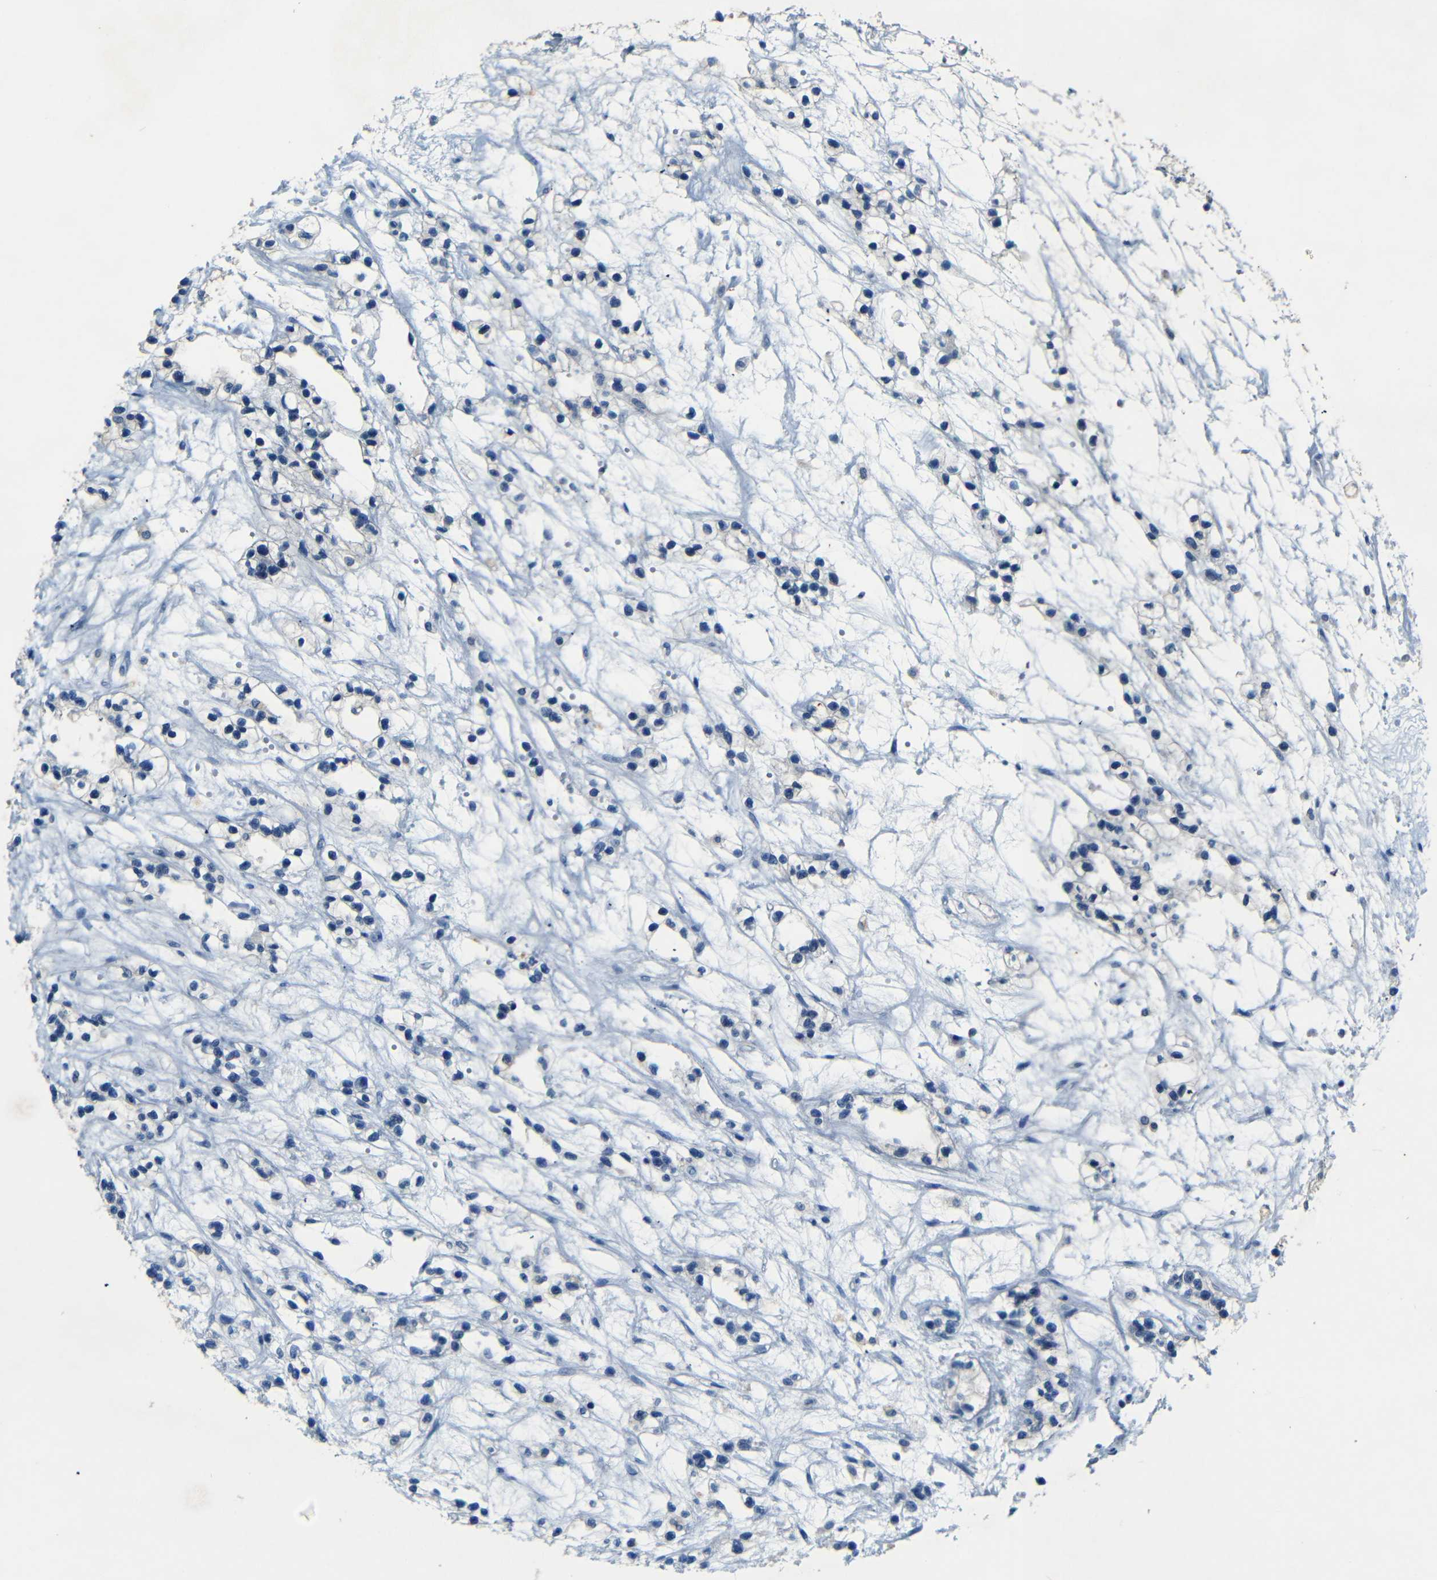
{"staining": {"intensity": "negative", "quantity": "none", "location": "none"}, "tissue": "renal cancer", "cell_type": "Tumor cells", "image_type": "cancer", "snomed": [{"axis": "morphology", "description": "Adenocarcinoma, NOS"}, {"axis": "topography", "description": "Kidney"}], "caption": "A high-resolution histopathology image shows immunohistochemistry staining of renal cancer, which exhibits no significant positivity in tumor cells.", "gene": "ZMAT1", "patient": {"sex": "female", "age": 57}}